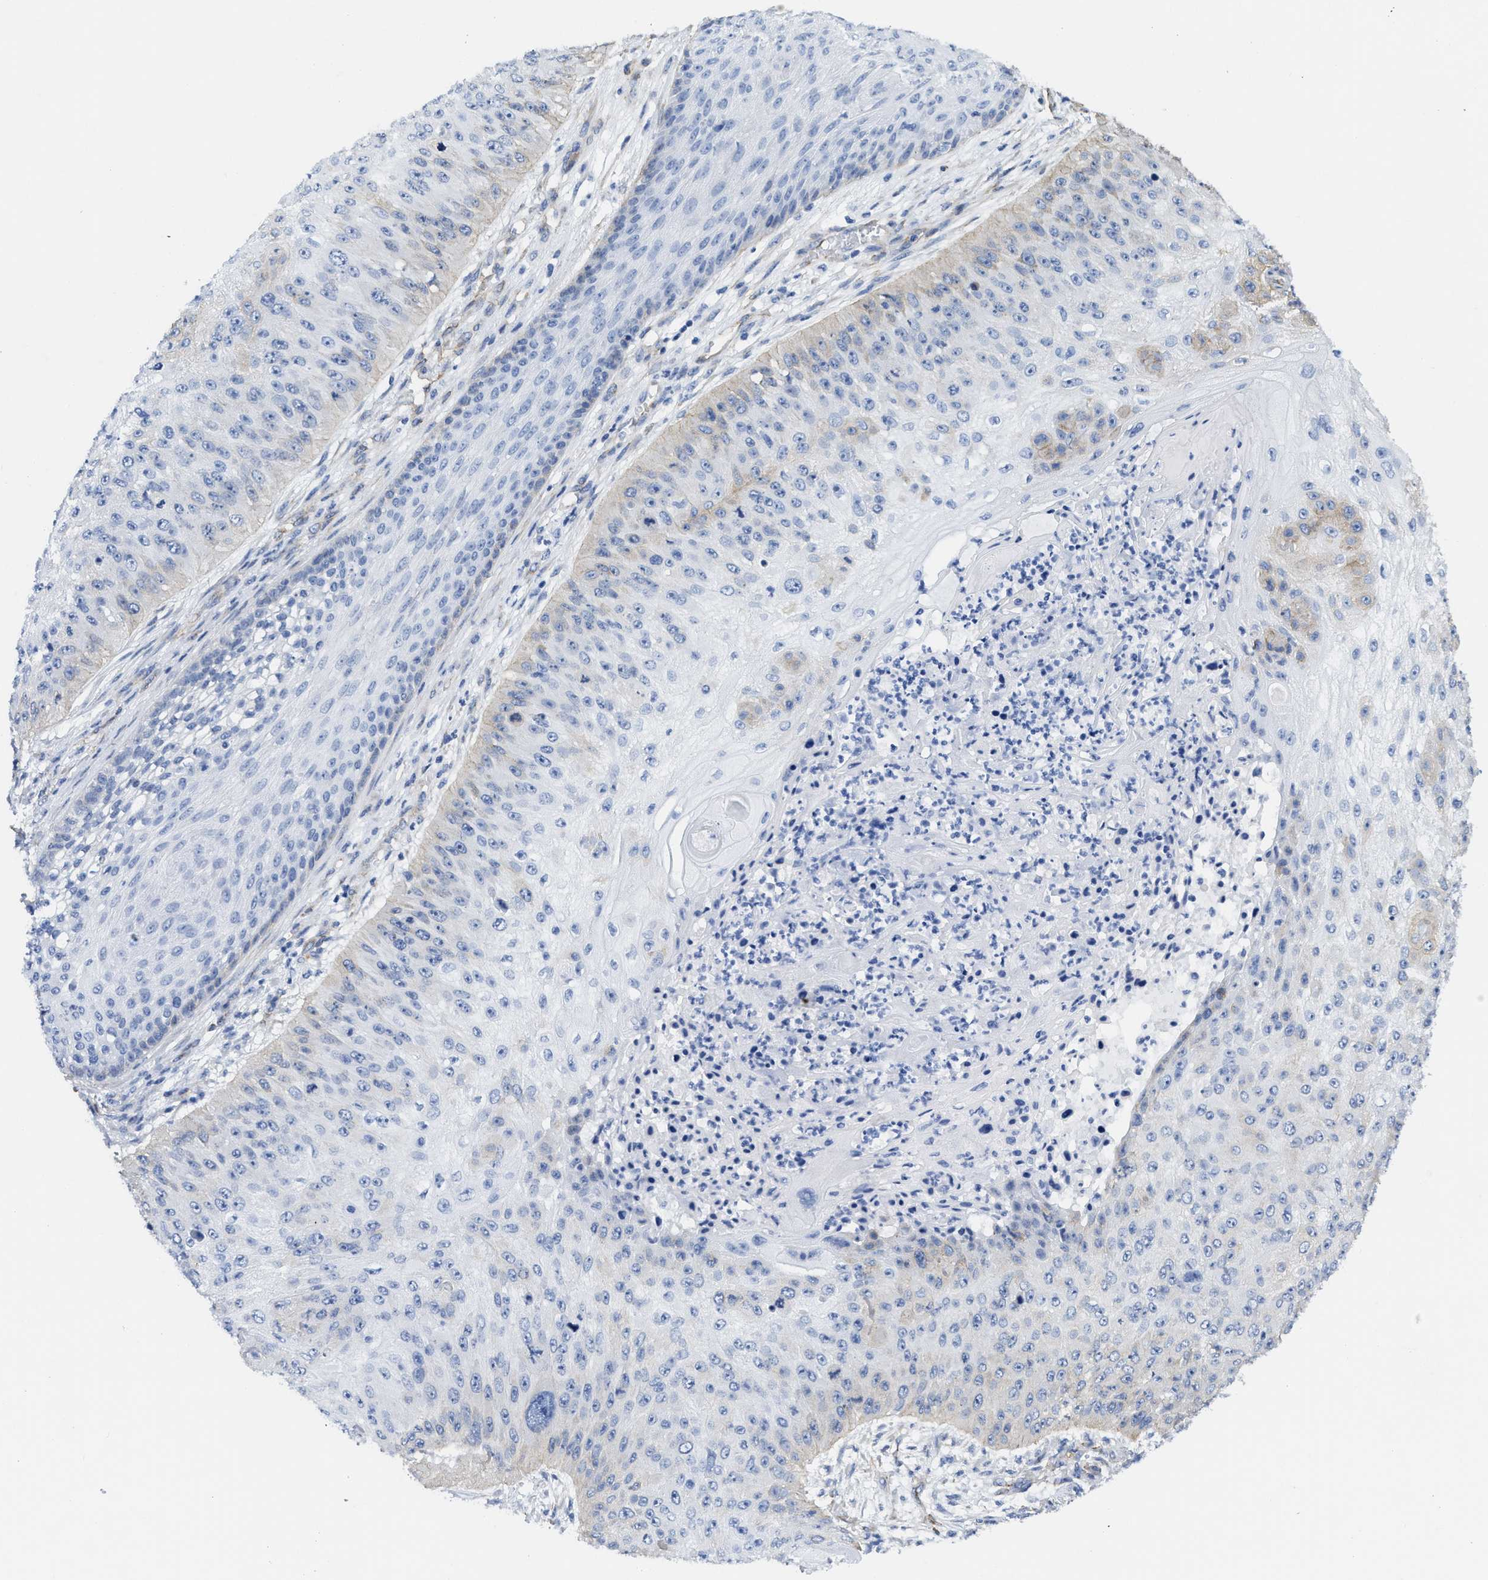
{"staining": {"intensity": "negative", "quantity": "none", "location": "none"}, "tissue": "skin cancer", "cell_type": "Tumor cells", "image_type": "cancer", "snomed": [{"axis": "morphology", "description": "Squamous cell carcinoma, NOS"}, {"axis": "topography", "description": "Skin"}], "caption": "IHC of human squamous cell carcinoma (skin) demonstrates no positivity in tumor cells.", "gene": "TUB", "patient": {"sex": "female", "age": 80}}